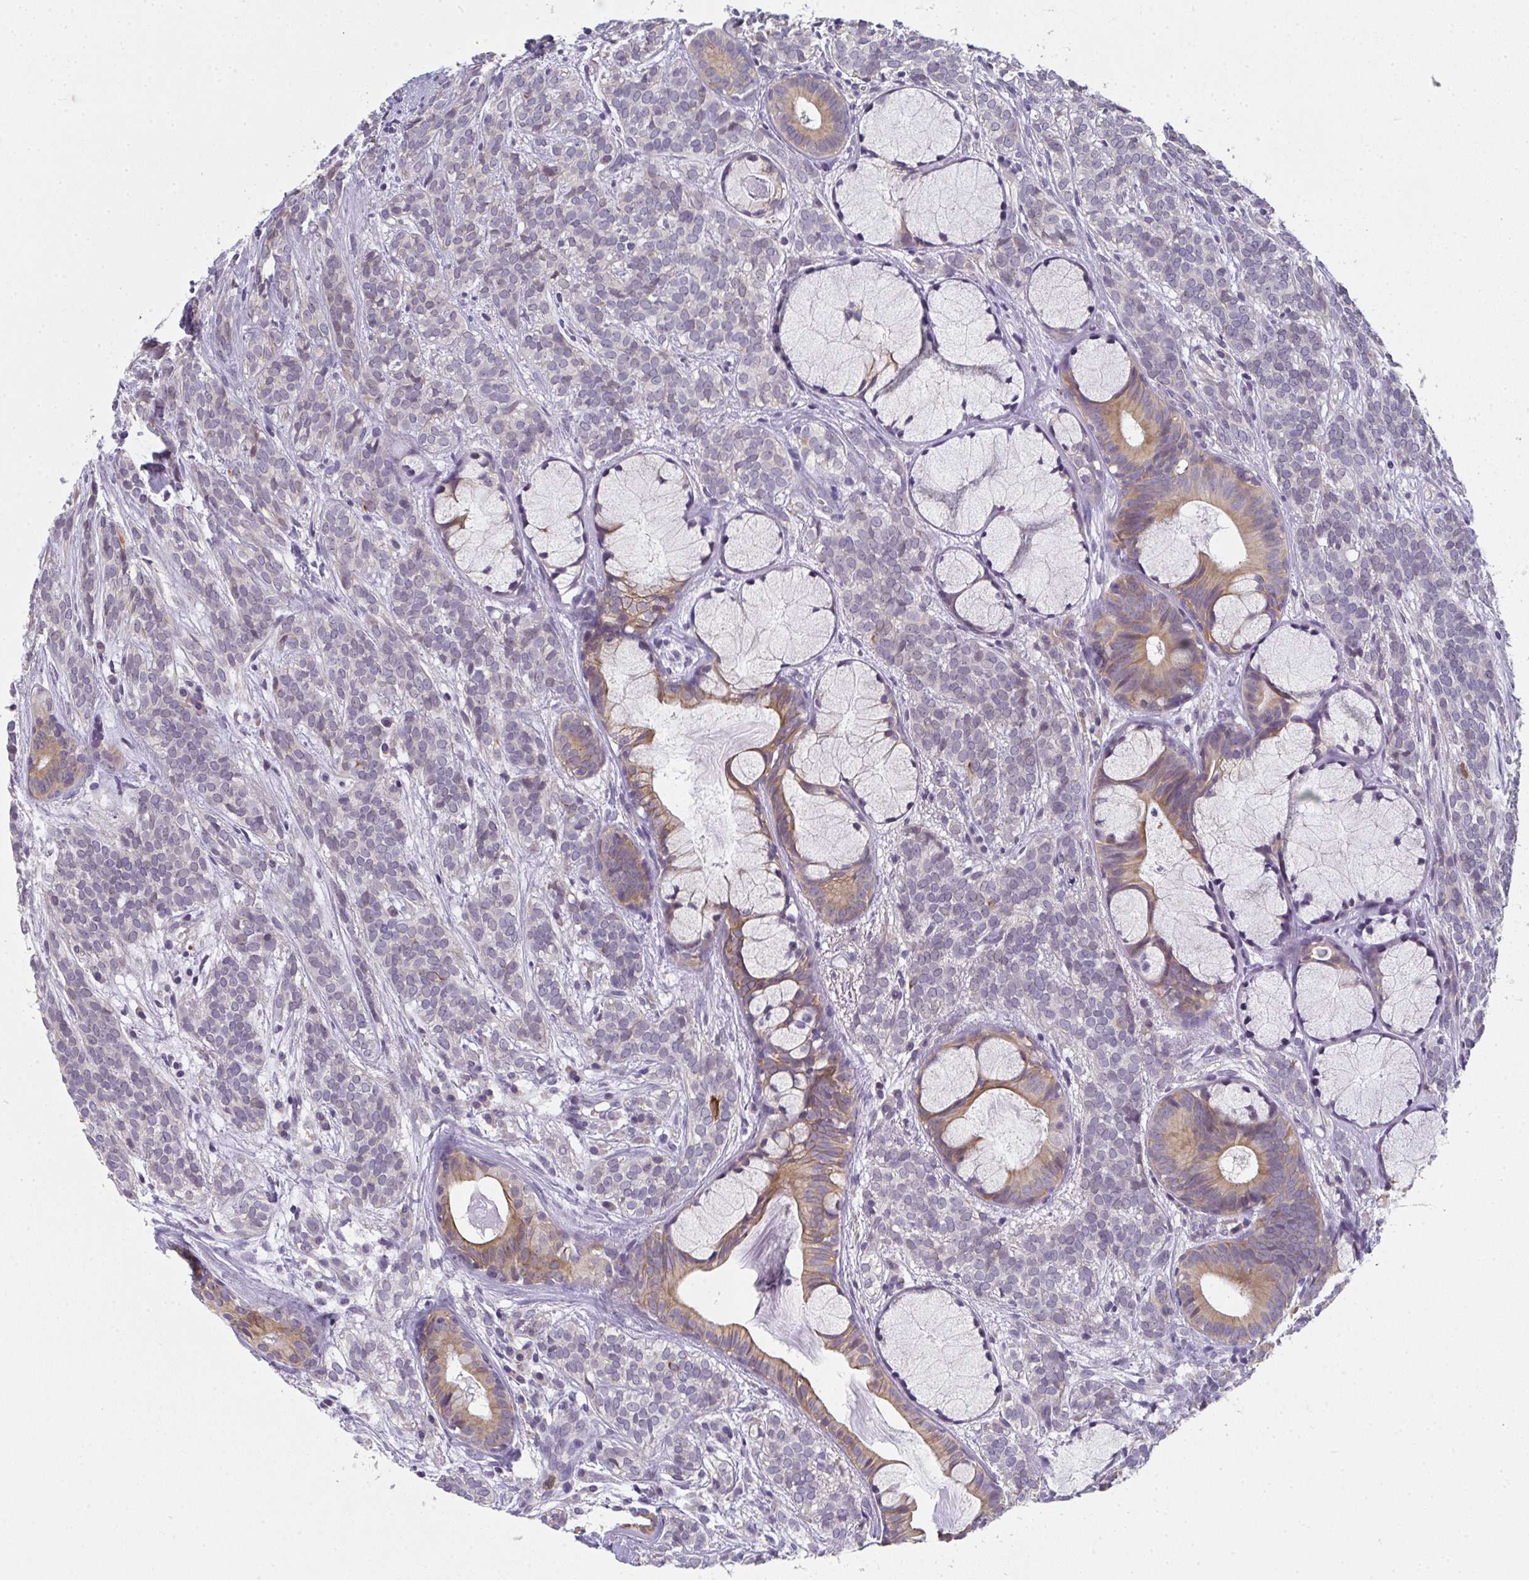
{"staining": {"intensity": "weak", "quantity": "<25%", "location": "nuclear"}, "tissue": "head and neck cancer", "cell_type": "Tumor cells", "image_type": "cancer", "snomed": [{"axis": "morphology", "description": "Adenocarcinoma, NOS"}, {"axis": "topography", "description": "Head-Neck"}], "caption": "Photomicrograph shows no significant protein expression in tumor cells of head and neck adenocarcinoma.", "gene": "RIOK1", "patient": {"sex": "female", "age": 57}}